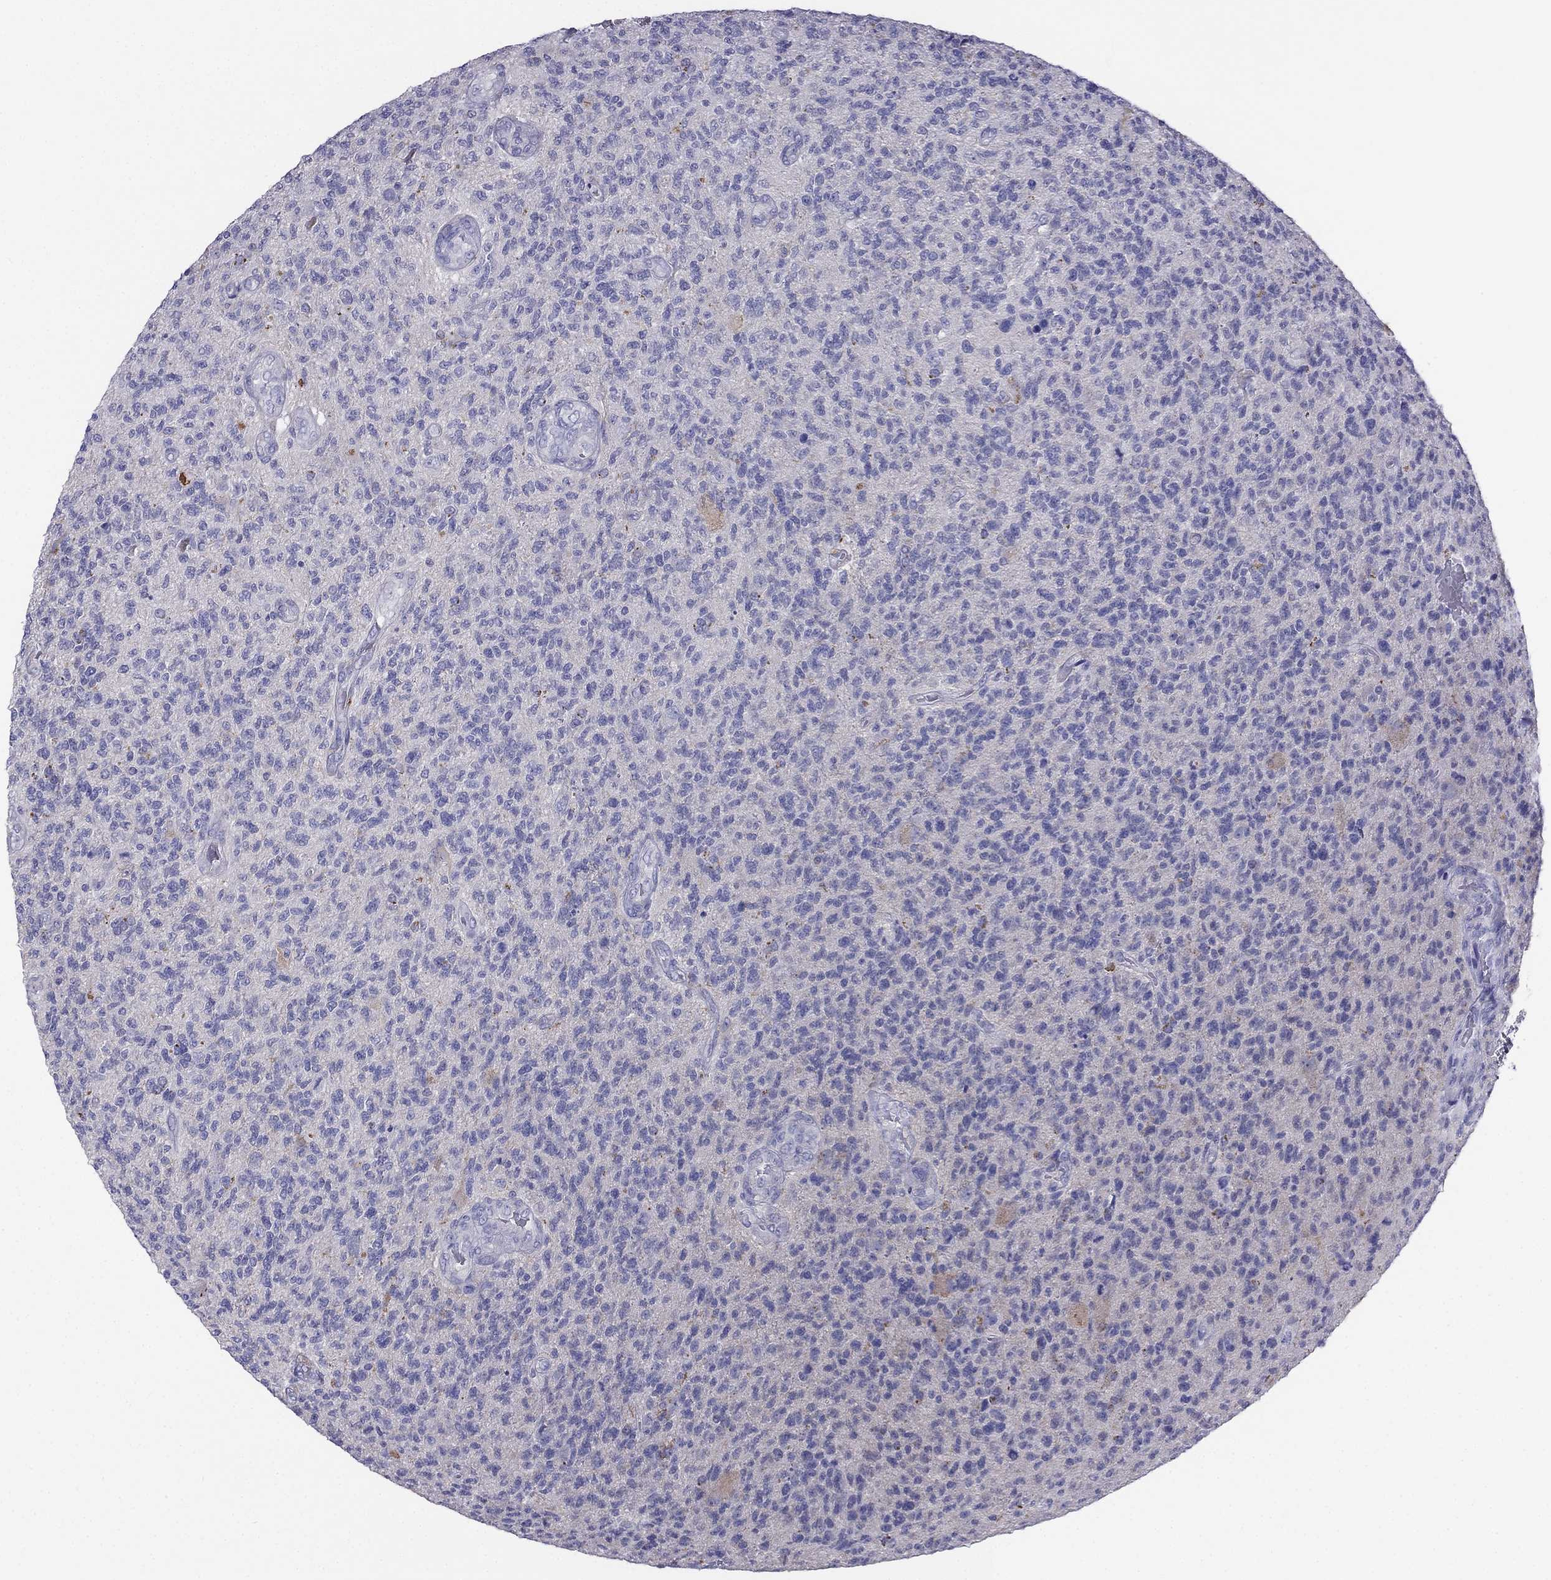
{"staining": {"intensity": "negative", "quantity": "none", "location": "none"}, "tissue": "glioma", "cell_type": "Tumor cells", "image_type": "cancer", "snomed": [{"axis": "morphology", "description": "Glioma, malignant, High grade"}, {"axis": "topography", "description": "Brain"}], "caption": "There is no significant positivity in tumor cells of malignant high-grade glioma.", "gene": "ALOXE3", "patient": {"sex": "male", "age": 56}}